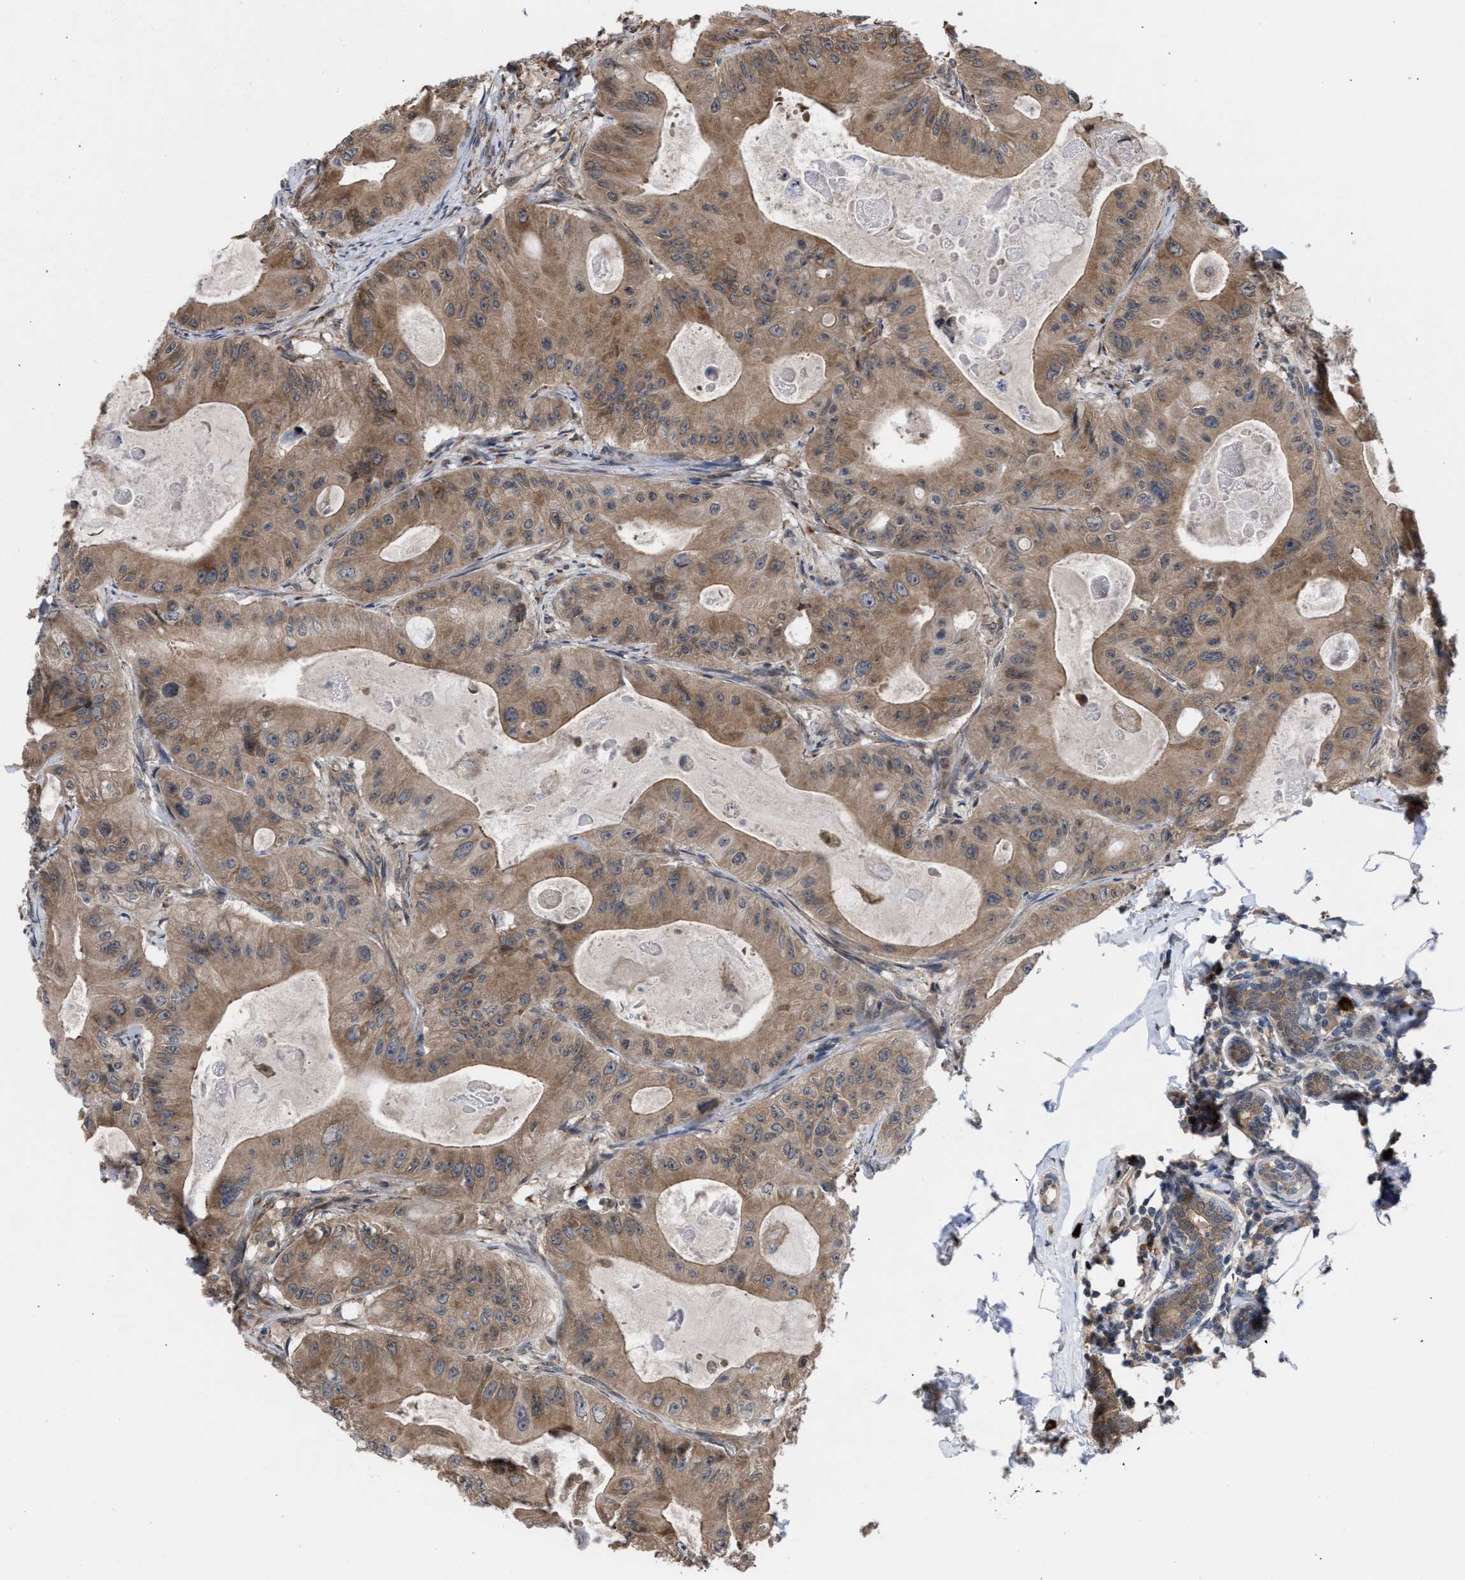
{"staining": {"intensity": "moderate", "quantity": ">75%", "location": "cytoplasmic/membranous"}, "tissue": "colorectal cancer", "cell_type": "Tumor cells", "image_type": "cancer", "snomed": [{"axis": "morphology", "description": "Adenocarcinoma, NOS"}, {"axis": "topography", "description": "Colon"}], "caption": "High-magnification brightfield microscopy of colorectal cancer (adenocarcinoma) stained with DAB (brown) and counterstained with hematoxylin (blue). tumor cells exhibit moderate cytoplasmic/membranous positivity is seen in approximately>75% of cells.", "gene": "TP53BP2", "patient": {"sex": "female", "age": 46}}